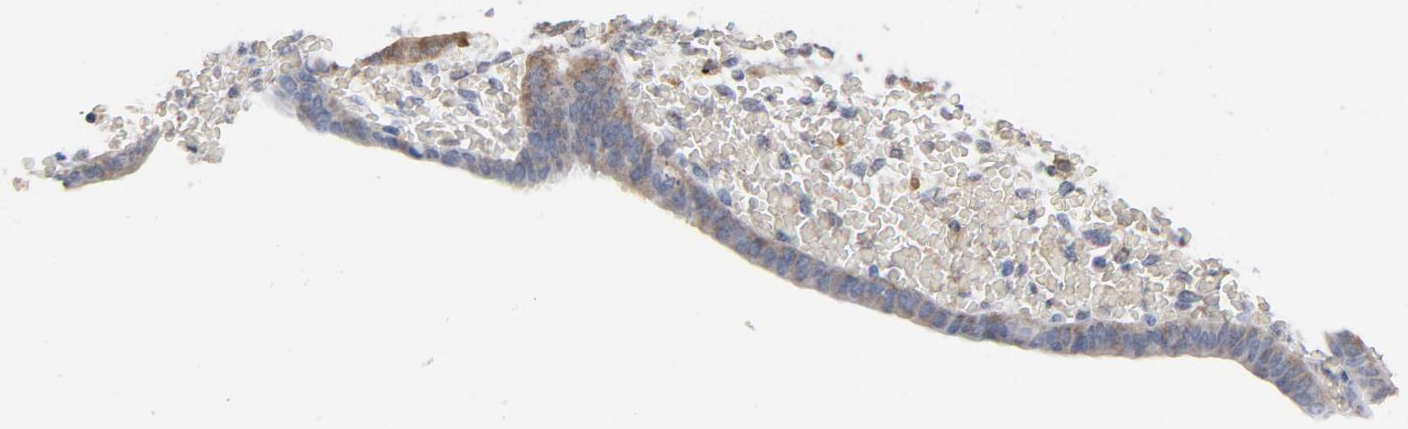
{"staining": {"intensity": "weak", "quantity": "25%-75%", "location": "cytoplasmic/membranous,nuclear"}, "tissue": "endometrium", "cell_type": "Cells in endometrial stroma", "image_type": "normal", "snomed": [{"axis": "morphology", "description": "Normal tissue, NOS"}, {"axis": "topography", "description": "Endometrium"}], "caption": "A histopathology image of endometrium stained for a protein exhibits weak cytoplasmic/membranous,nuclear brown staining in cells in endometrial stroma. Using DAB (brown) and hematoxylin (blue) stains, captured at high magnification using brightfield microscopy.", "gene": "PRDX1", "patient": {"sex": "female", "age": 42}}